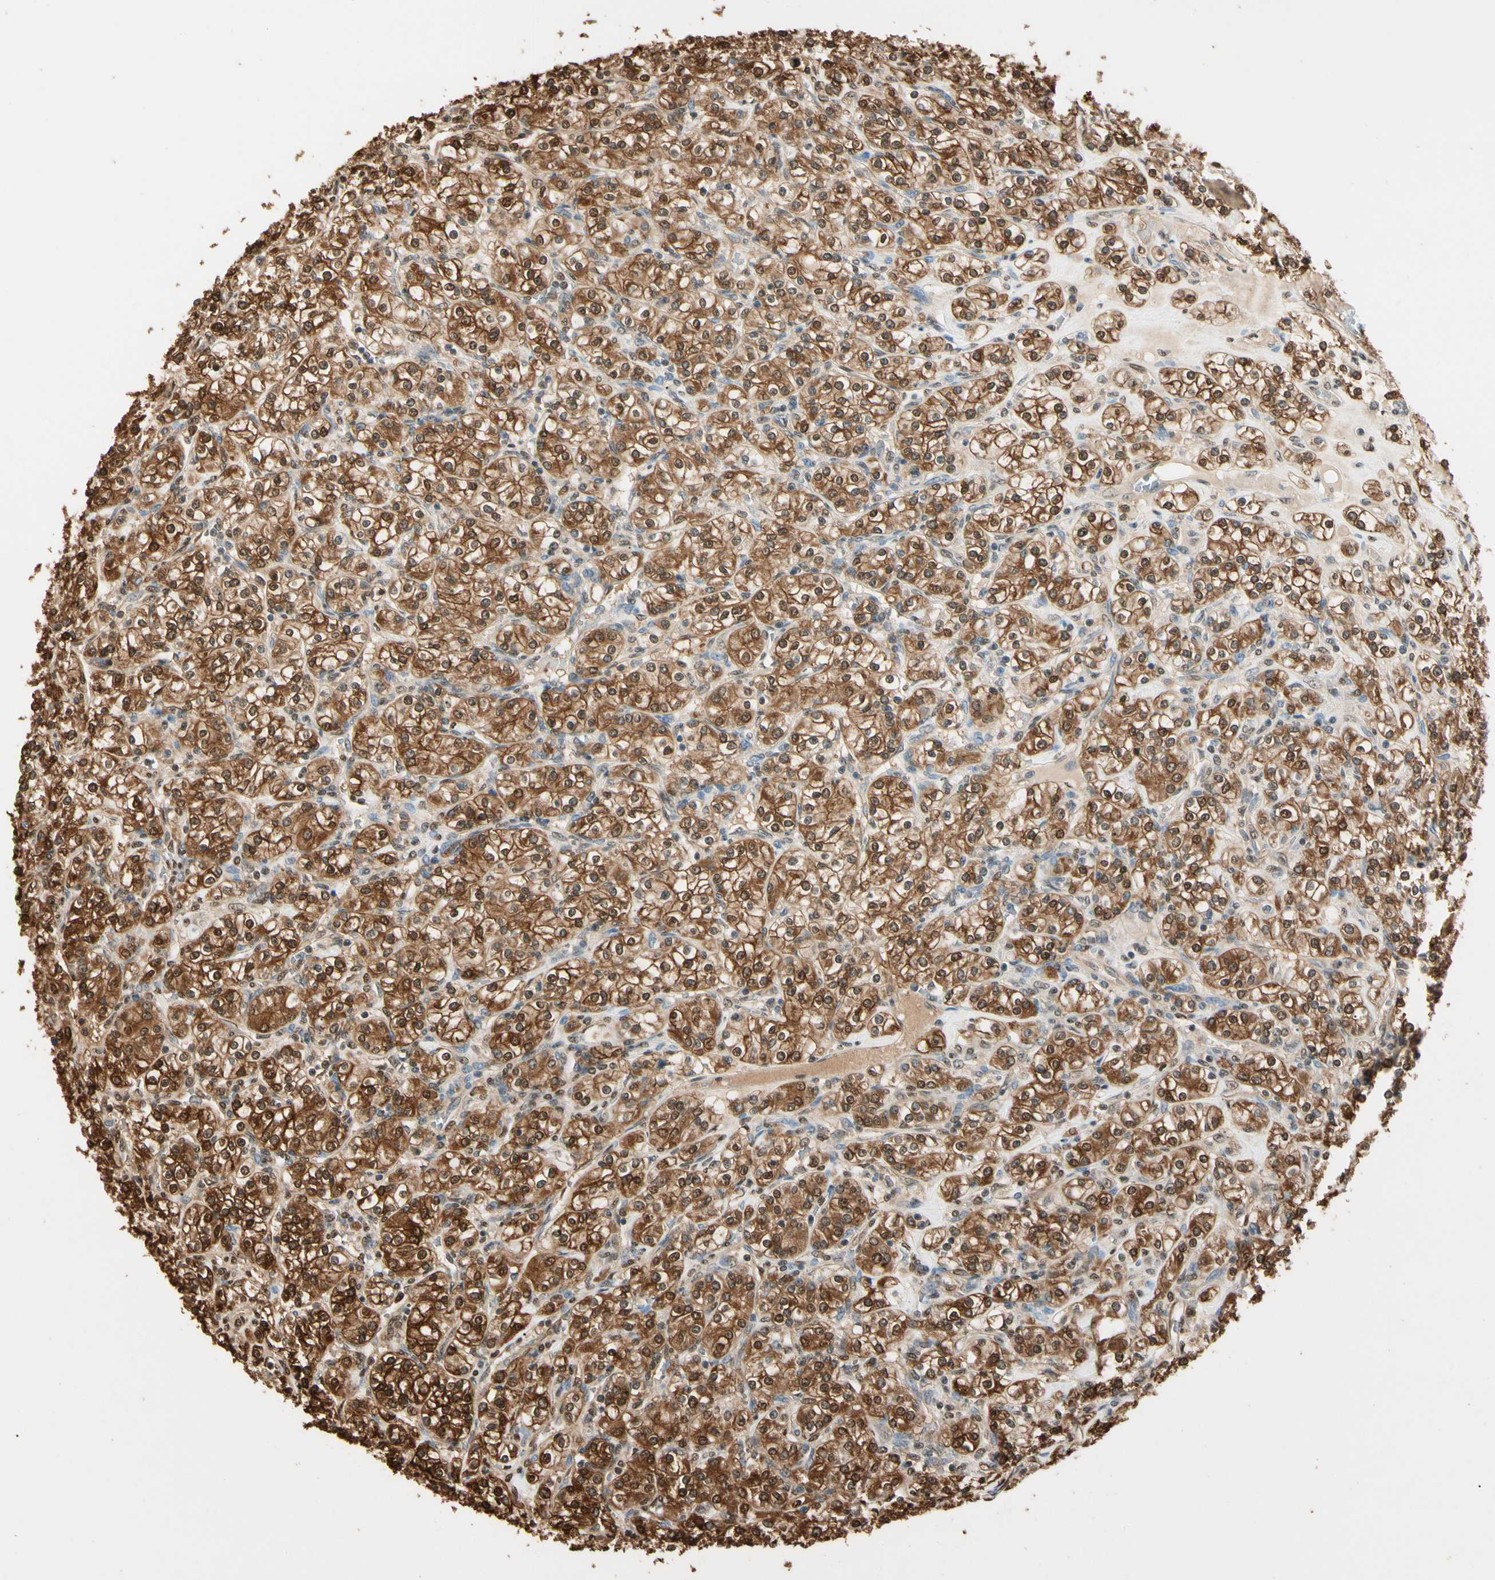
{"staining": {"intensity": "moderate", "quantity": ">75%", "location": "cytoplasmic/membranous,nuclear"}, "tissue": "renal cancer", "cell_type": "Tumor cells", "image_type": "cancer", "snomed": [{"axis": "morphology", "description": "Adenocarcinoma, NOS"}, {"axis": "topography", "description": "Kidney"}], "caption": "The photomicrograph shows immunohistochemical staining of renal cancer (adenocarcinoma). There is moderate cytoplasmic/membranous and nuclear staining is seen in about >75% of tumor cells.", "gene": "PNCK", "patient": {"sex": "male", "age": 77}}